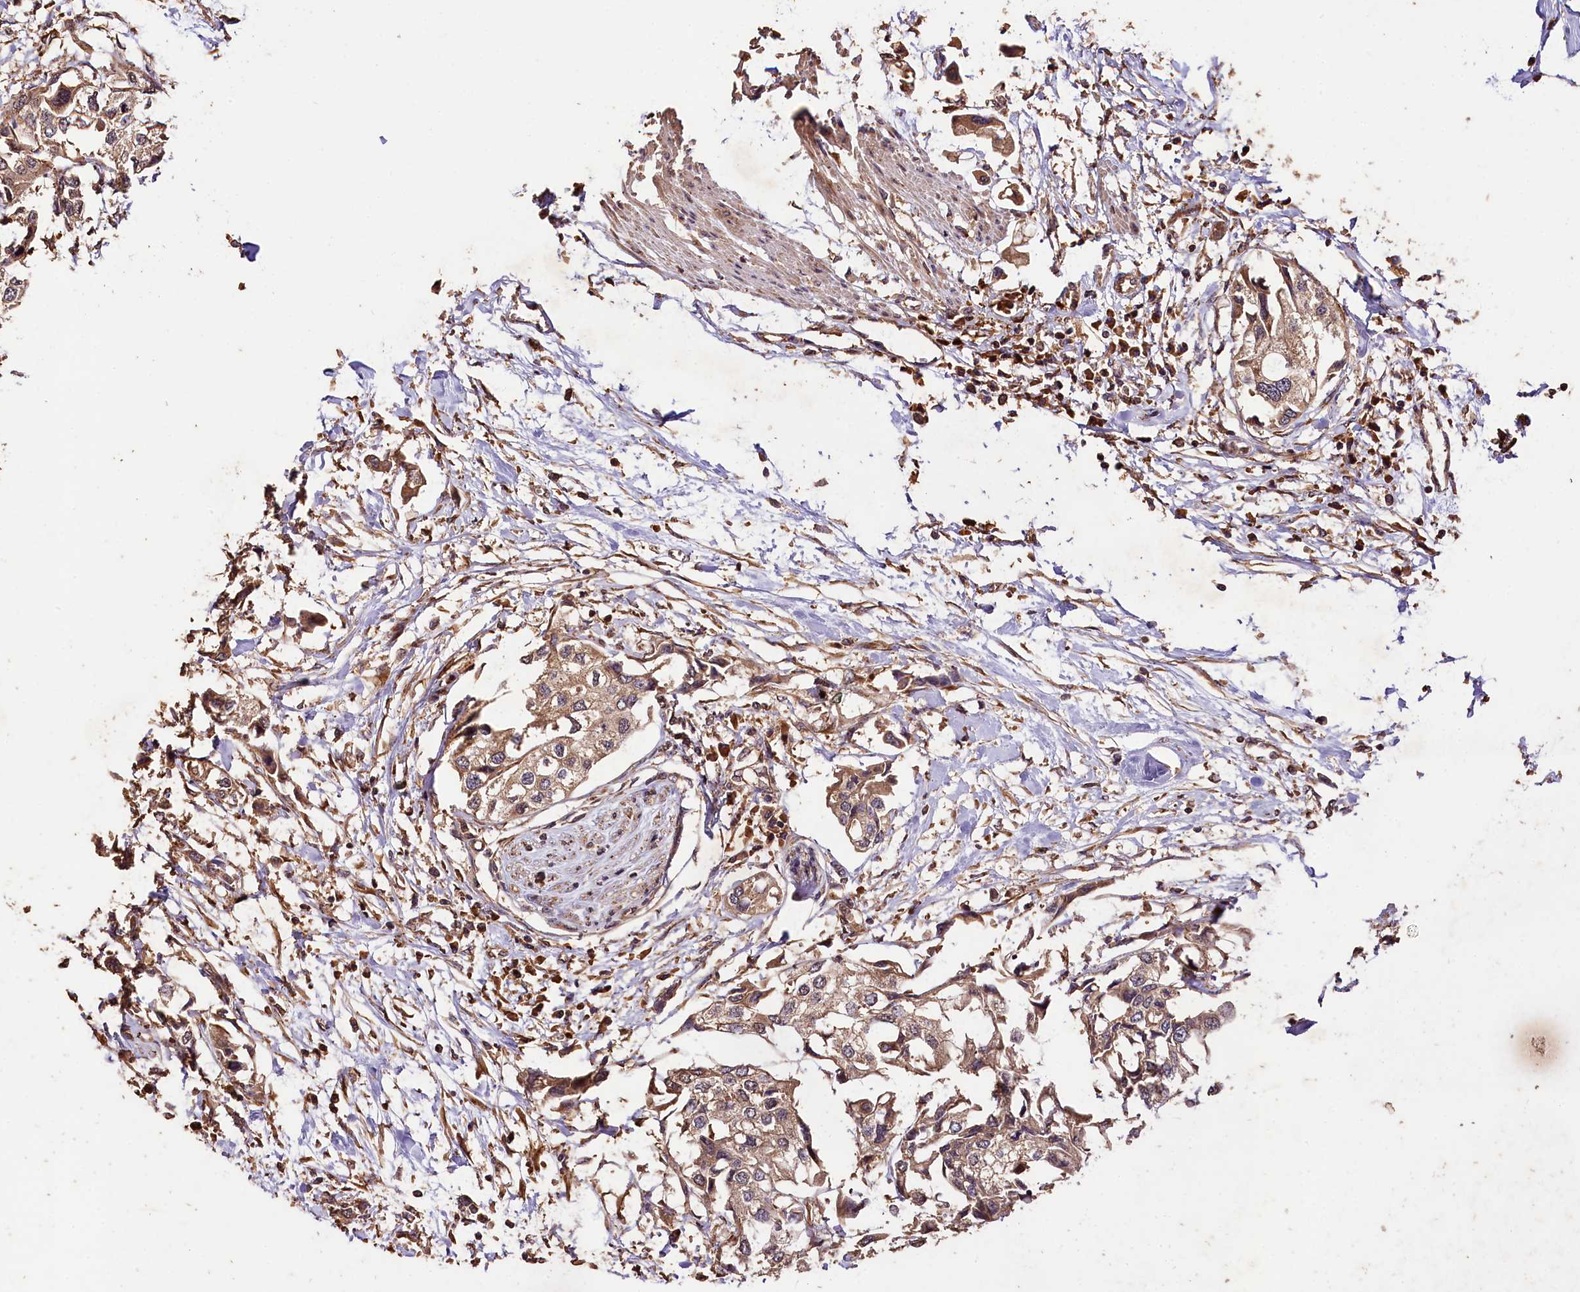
{"staining": {"intensity": "weak", "quantity": "25%-75%", "location": "cytoplasmic/membranous"}, "tissue": "urothelial cancer", "cell_type": "Tumor cells", "image_type": "cancer", "snomed": [{"axis": "morphology", "description": "Urothelial carcinoma, High grade"}, {"axis": "topography", "description": "Urinary bladder"}], "caption": "Approximately 25%-75% of tumor cells in high-grade urothelial carcinoma show weak cytoplasmic/membranous protein expression as visualized by brown immunohistochemical staining.", "gene": "KPTN", "patient": {"sex": "male", "age": 64}}